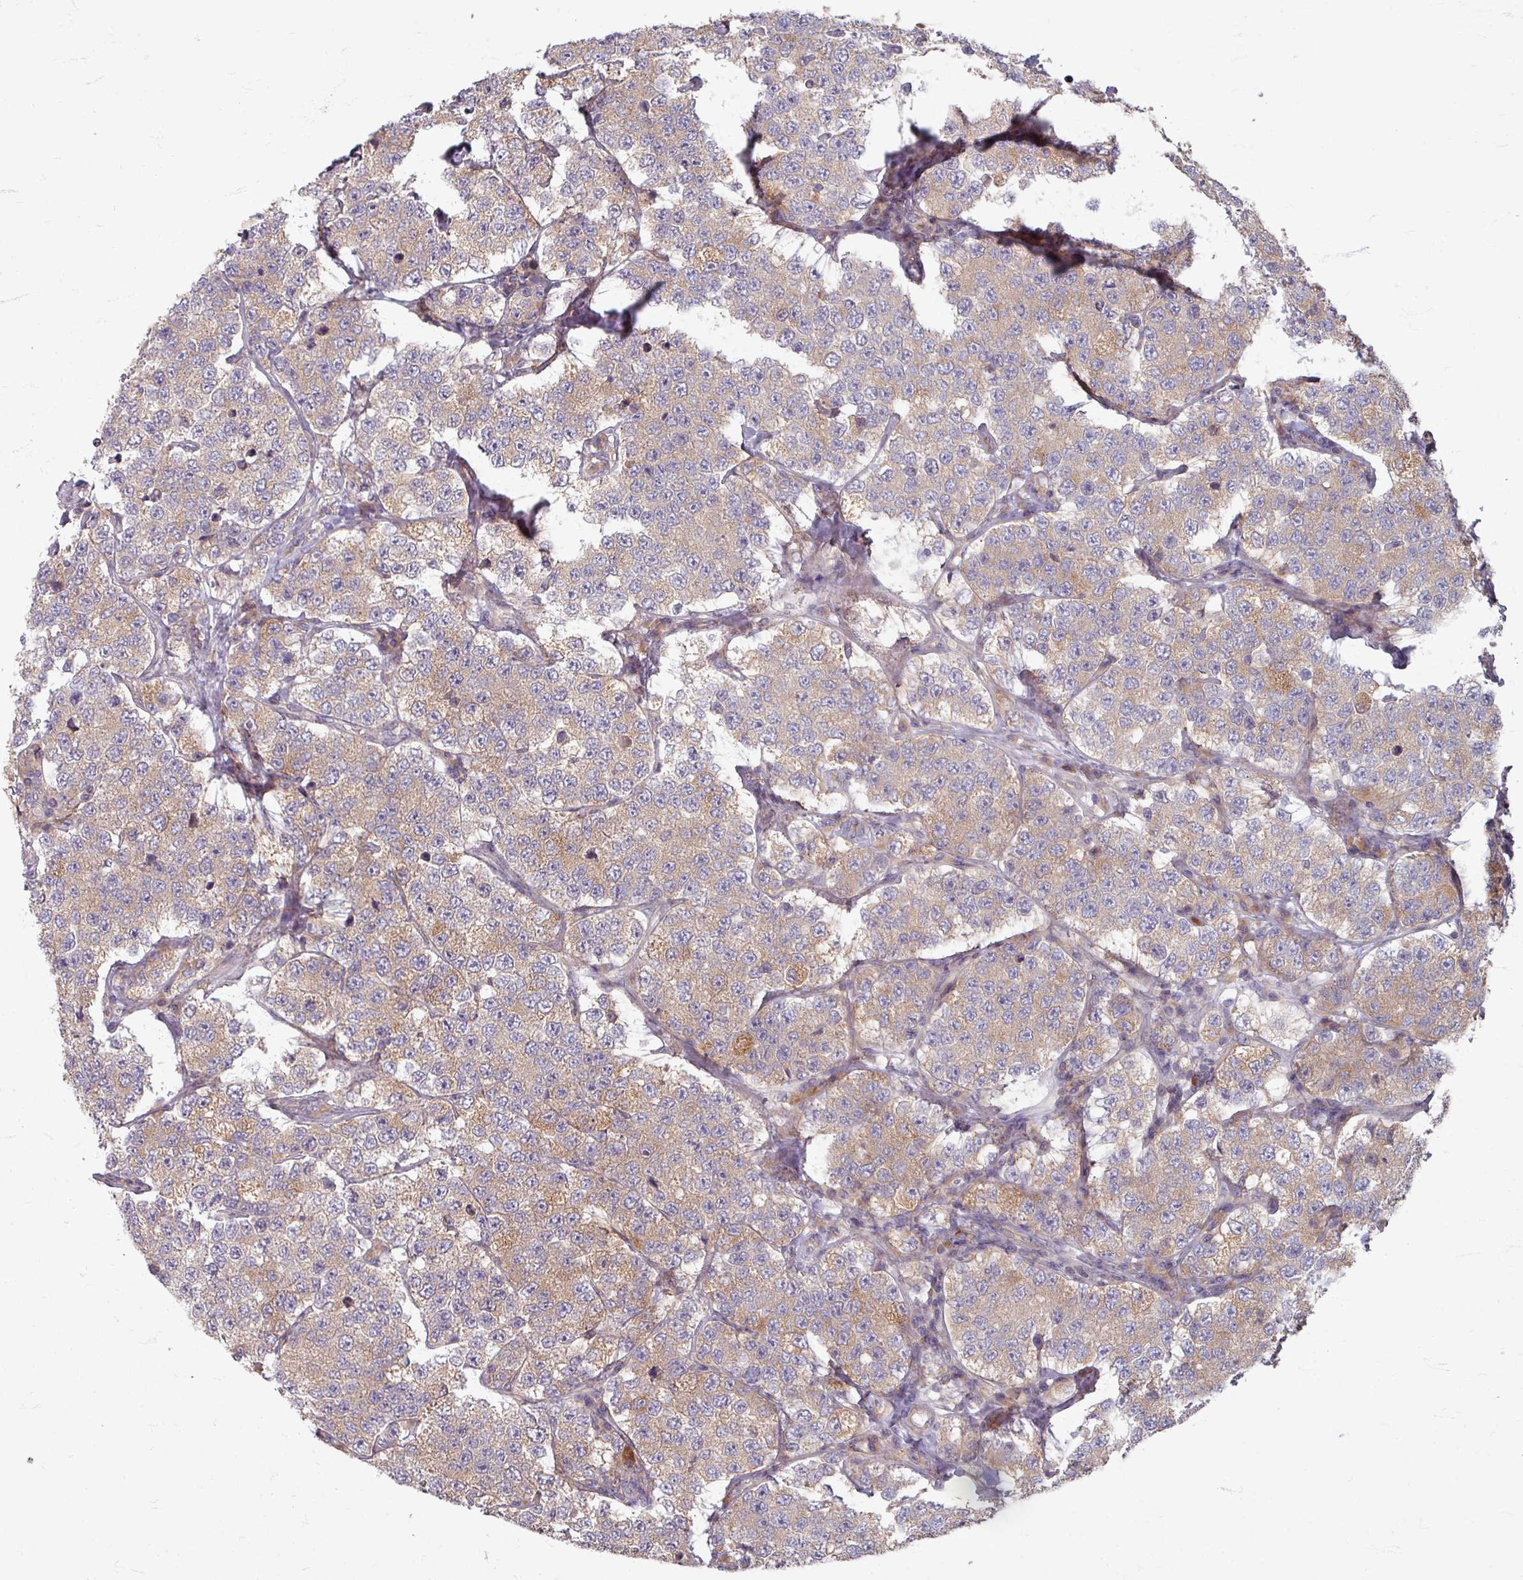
{"staining": {"intensity": "weak", "quantity": ">75%", "location": "cytoplasmic/membranous"}, "tissue": "testis cancer", "cell_type": "Tumor cells", "image_type": "cancer", "snomed": [{"axis": "morphology", "description": "Seminoma, NOS"}, {"axis": "topography", "description": "Testis"}], "caption": "Immunohistochemical staining of human testis seminoma demonstrates low levels of weak cytoplasmic/membranous protein expression in approximately >75% of tumor cells. (Brightfield microscopy of DAB IHC at high magnification).", "gene": "STAM", "patient": {"sex": "male", "age": 34}}